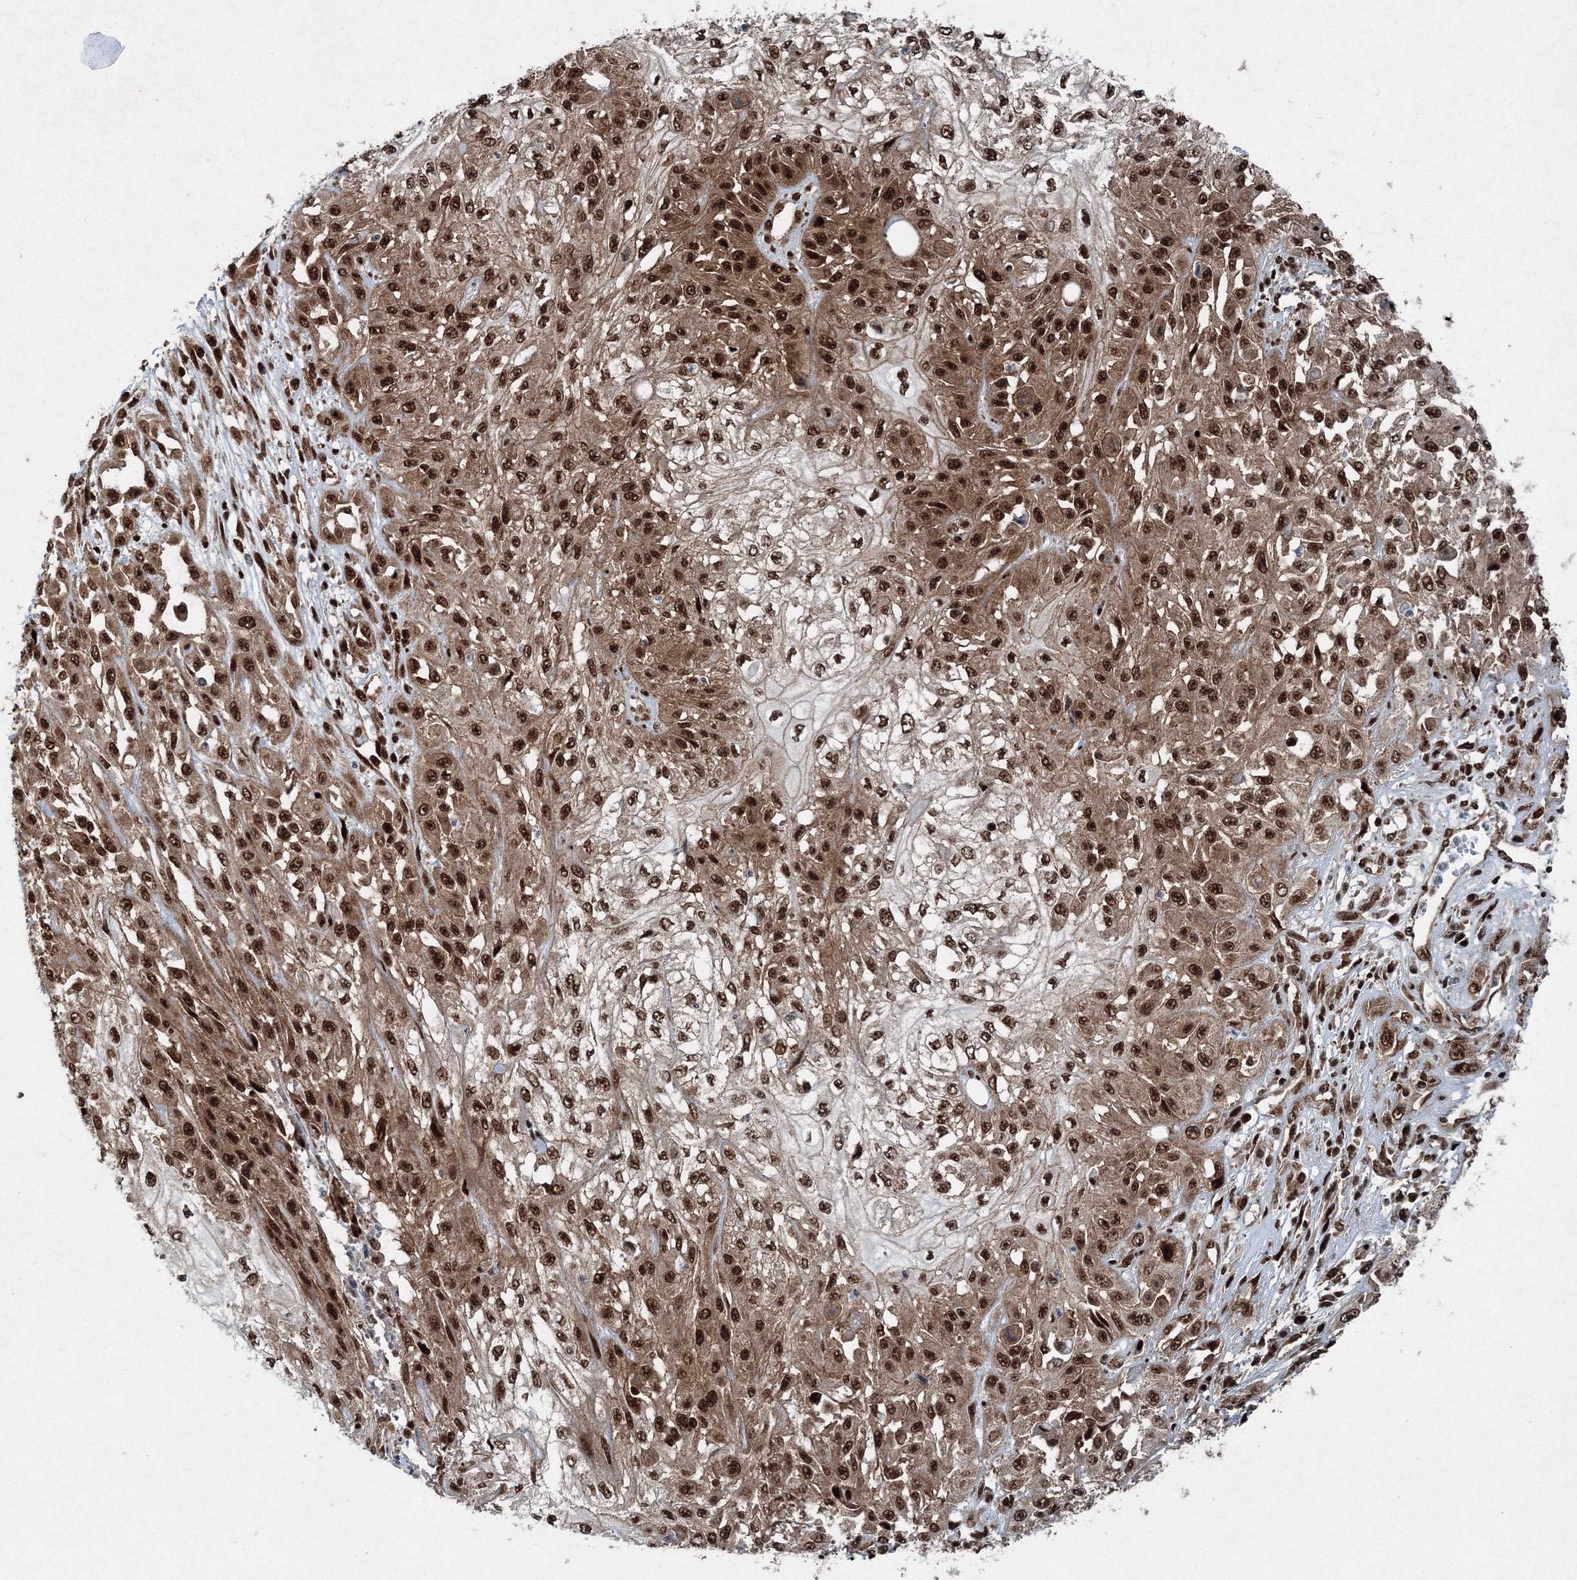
{"staining": {"intensity": "strong", "quantity": ">75%", "location": "cytoplasmic/membranous,nuclear"}, "tissue": "skin cancer", "cell_type": "Tumor cells", "image_type": "cancer", "snomed": [{"axis": "morphology", "description": "Squamous cell carcinoma, NOS"}, {"axis": "morphology", "description": "Squamous cell carcinoma, metastatic, NOS"}, {"axis": "topography", "description": "Skin"}, {"axis": "topography", "description": "Lymph node"}], "caption": "IHC staining of skin metastatic squamous cell carcinoma, which shows high levels of strong cytoplasmic/membranous and nuclear positivity in about >75% of tumor cells indicating strong cytoplasmic/membranous and nuclear protein staining. The staining was performed using DAB (3,3'-diaminobenzidine) (brown) for protein detection and nuclei were counterstained in hematoxylin (blue).", "gene": "SNRPC", "patient": {"sex": "male", "age": 75}}